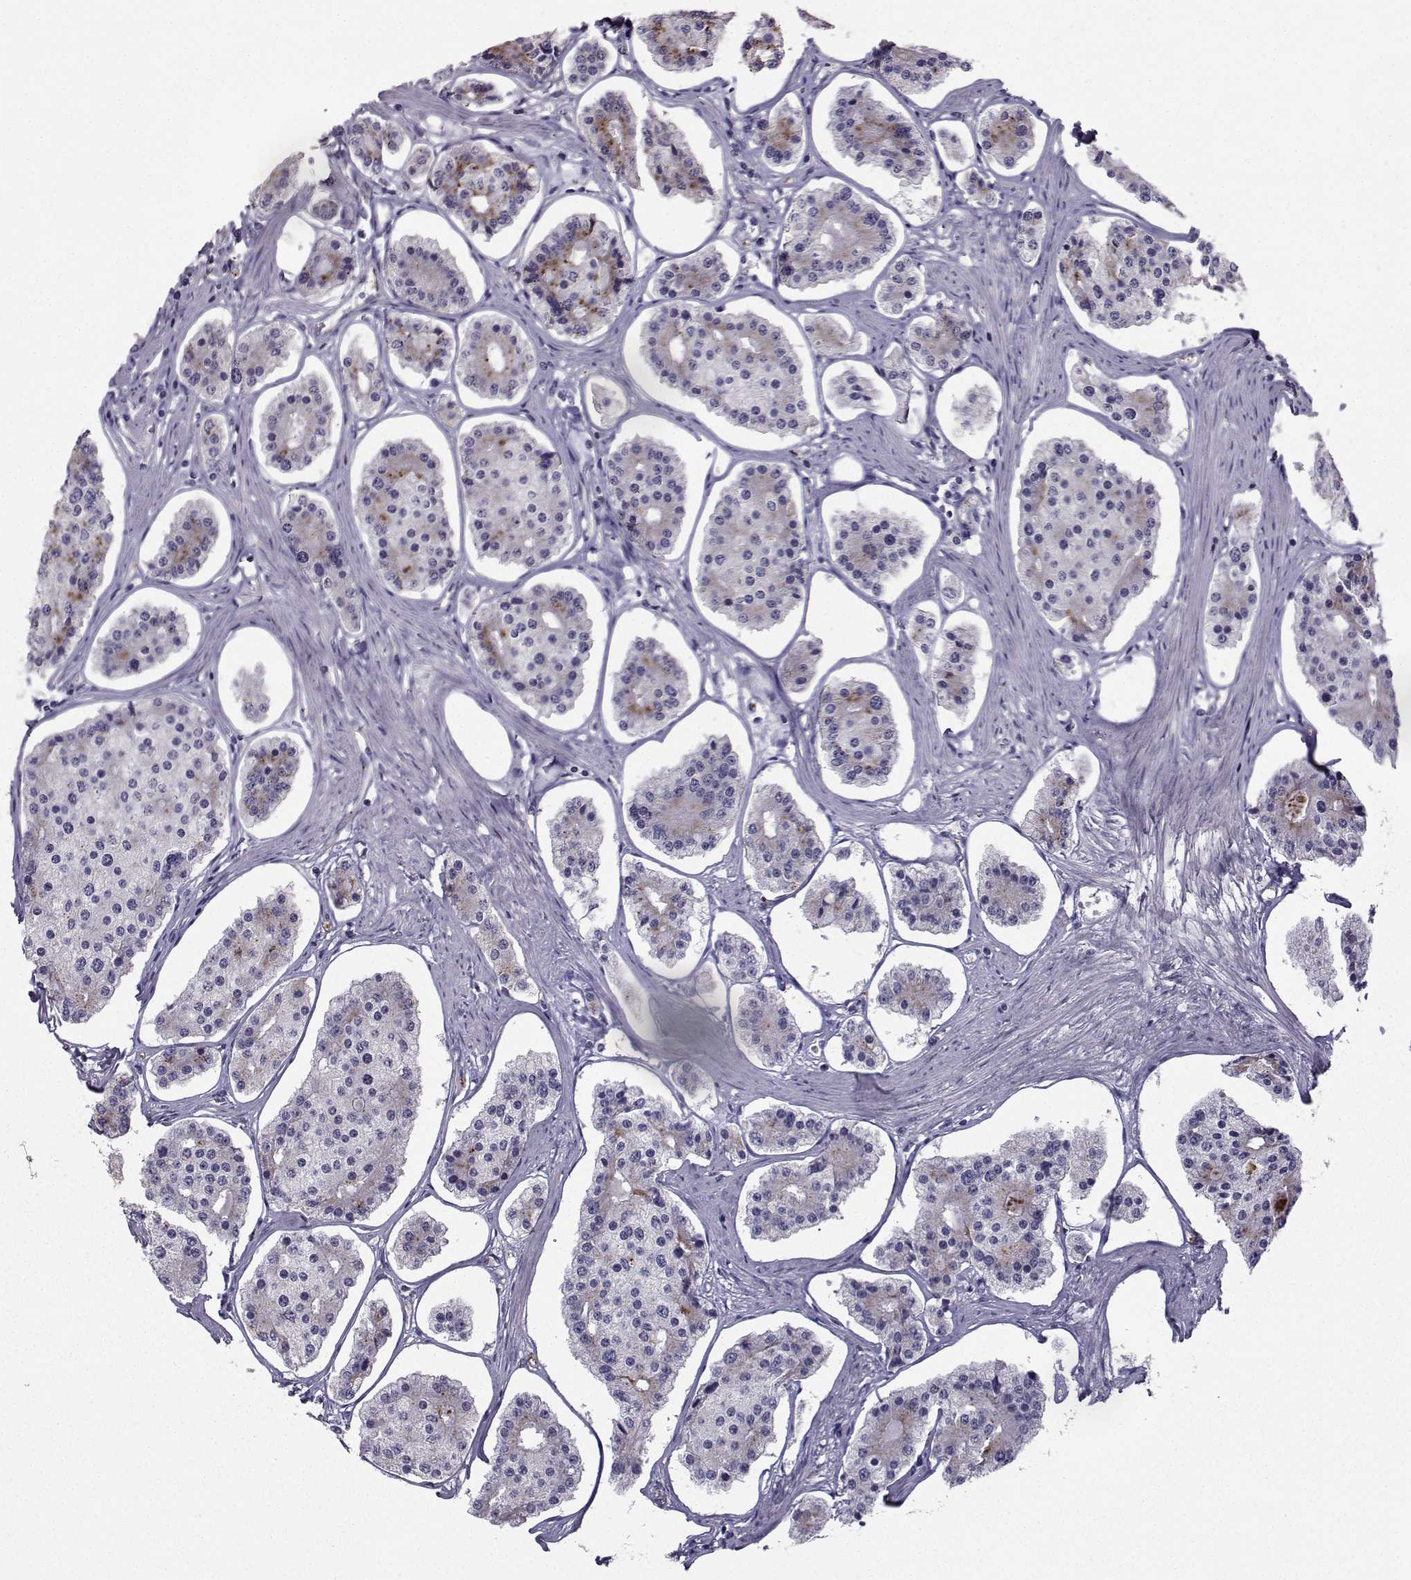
{"staining": {"intensity": "moderate", "quantity": "<25%", "location": "cytoplasmic/membranous"}, "tissue": "carcinoid", "cell_type": "Tumor cells", "image_type": "cancer", "snomed": [{"axis": "morphology", "description": "Carcinoid, malignant, NOS"}, {"axis": "topography", "description": "Small intestine"}], "caption": "Protein staining demonstrates moderate cytoplasmic/membranous positivity in about <25% of tumor cells in carcinoid.", "gene": "CALCR", "patient": {"sex": "female", "age": 65}}